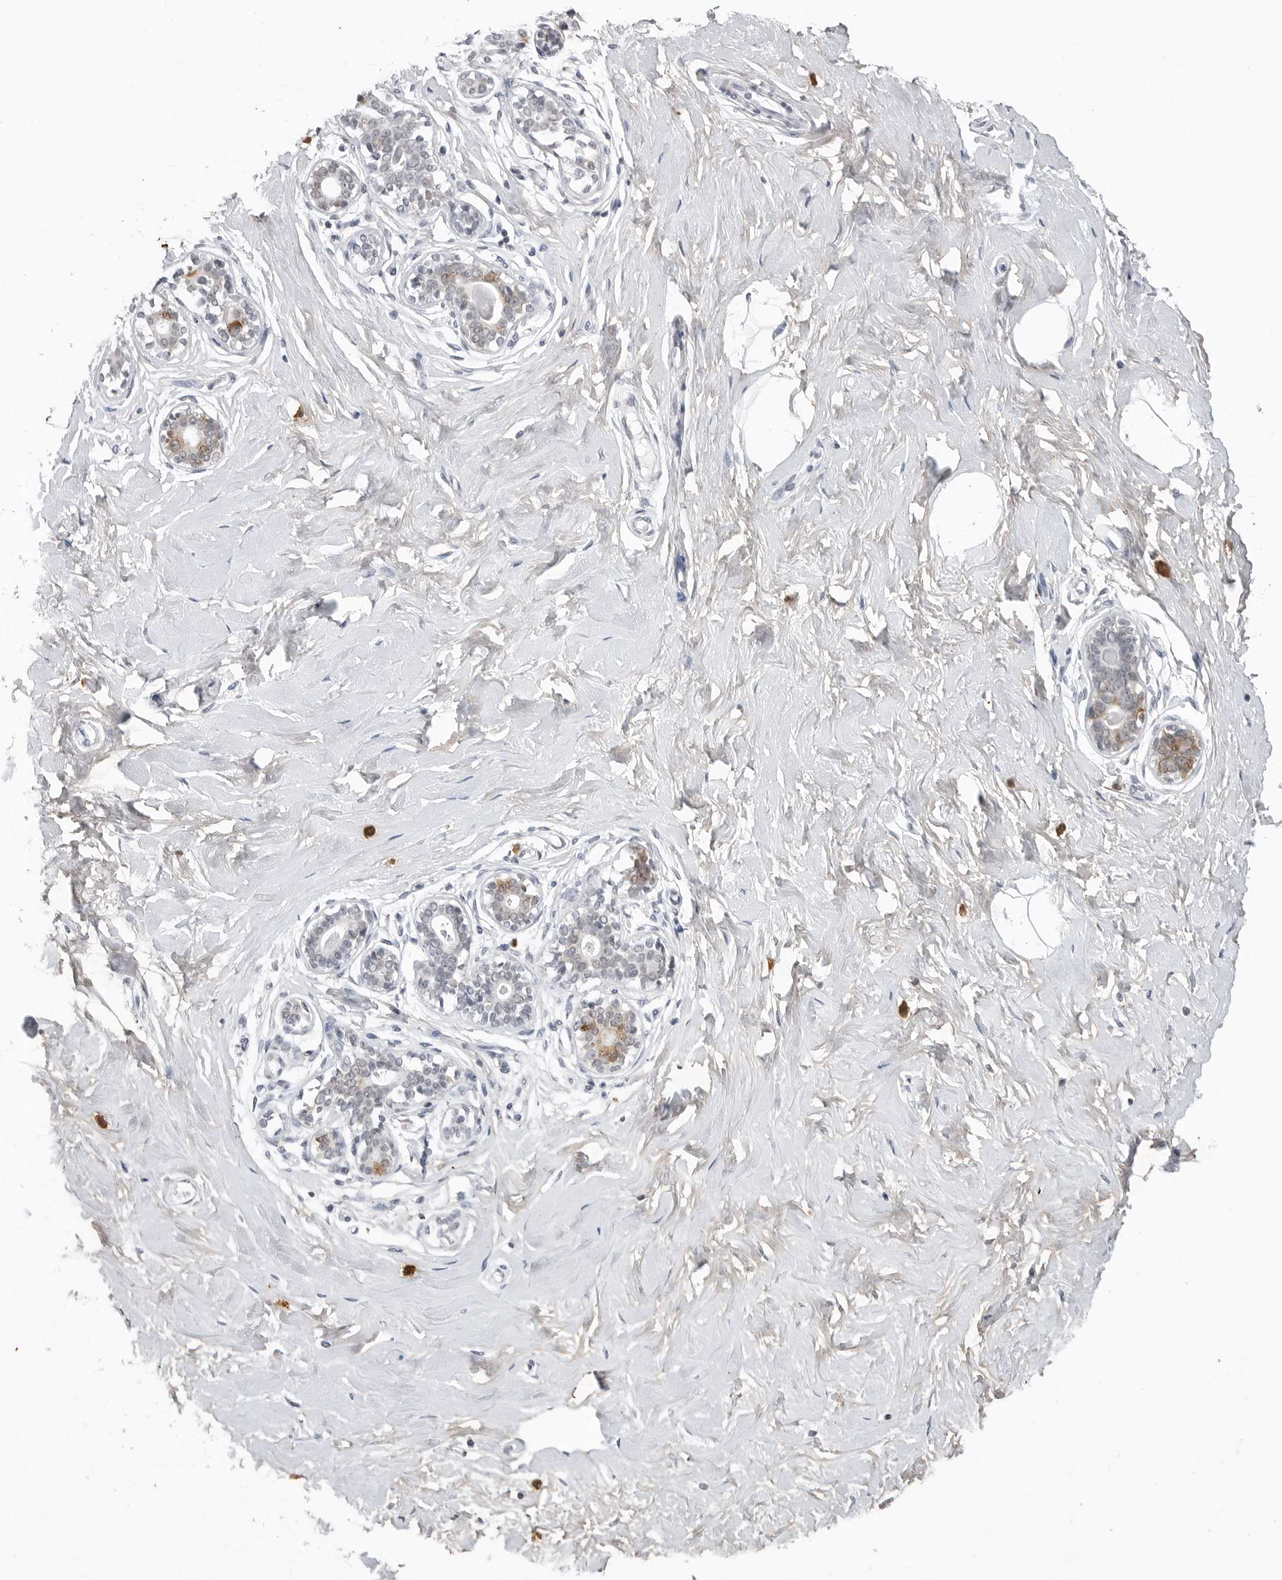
{"staining": {"intensity": "negative", "quantity": "none", "location": "none"}, "tissue": "breast", "cell_type": "Adipocytes", "image_type": "normal", "snomed": [{"axis": "morphology", "description": "Normal tissue, NOS"}, {"axis": "morphology", "description": "Adenoma, NOS"}, {"axis": "topography", "description": "Breast"}], "caption": "The histopathology image exhibits no staining of adipocytes in normal breast.", "gene": "RRM1", "patient": {"sex": "female", "age": 23}}